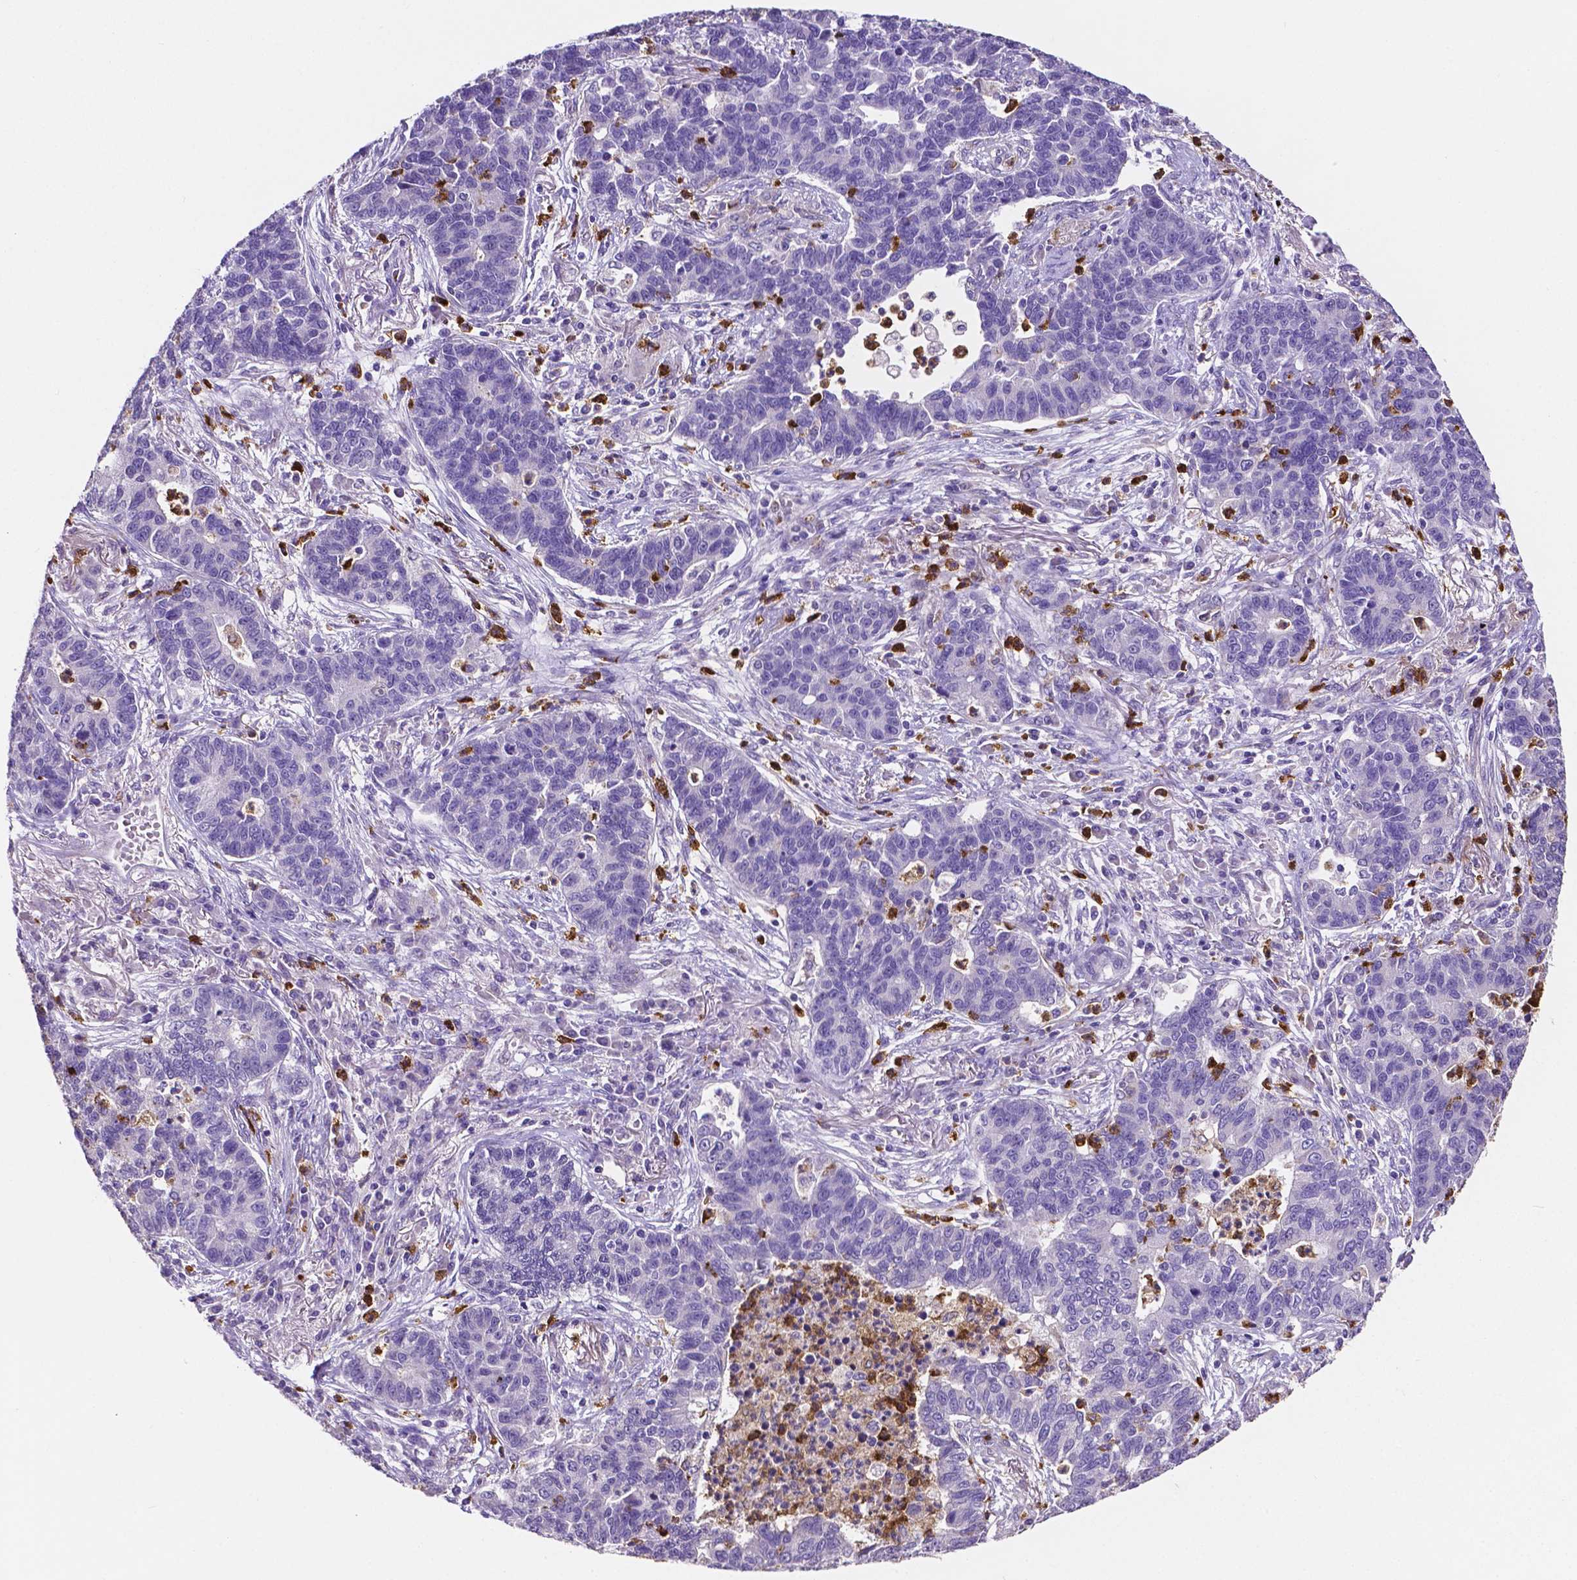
{"staining": {"intensity": "negative", "quantity": "none", "location": "none"}, "tissue": "lung cancer", "cell_type": "Tumor cells", "image_type": "cancer", "snomed": [{"axis": "morphology", "description": "Adenocarcinoma, NOS"}, {"axis": "topography", "description": "Lung"}], "caption": "A histopathology image of human lung cancer (adenocarcinoma) is negative for staining in tumor cells. (Stains: DAB IHC with hematoxylin counter stain, Microscopy: brightfield microscopy at high magnification).", "gene": "MMP9", "patient": {"sex": "female", "age": 57}}